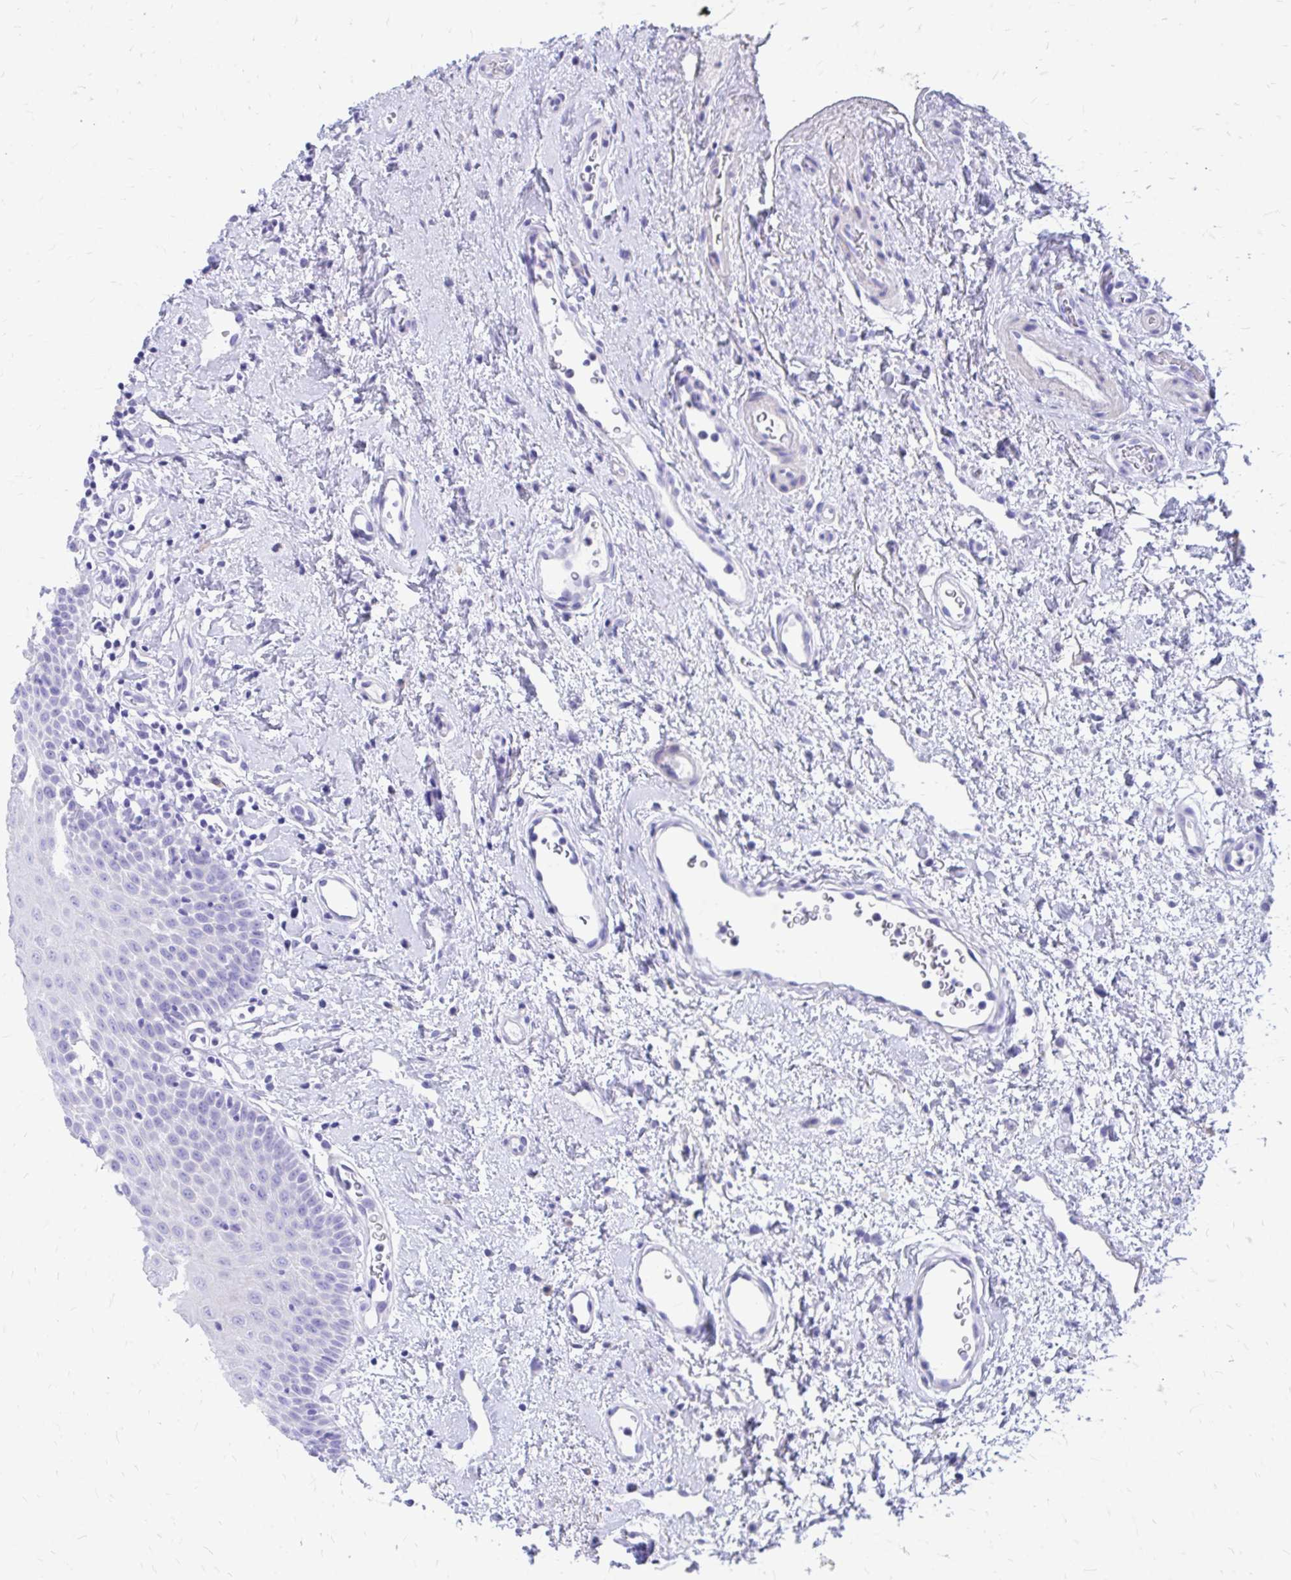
{"staining": {"intensity": "negative", "quantity": "none", "location": "none"}, "tissue": "oral mucosa", "cell_type": "Squamous epithelial cells", "image_type": "normal", "snomed": [{"axis": "morphology", "description": "Normal tissue, NOS"}, {"axis": "topography", "description": "Oral tissue"}, {"axis": "topography", "description": "Head-Neck"}], "caption": "Image shows no protein expression in squamous epithelial cells of normal oral mucosa. Brightfield microscopy of IHC stained with DAB (3,3'-diaminobenzidine) (brown) and hematoxylin (blue), captured at high magnification.", "gene": "ZNF699", "patient": {"sex": "female", "age": 55}}